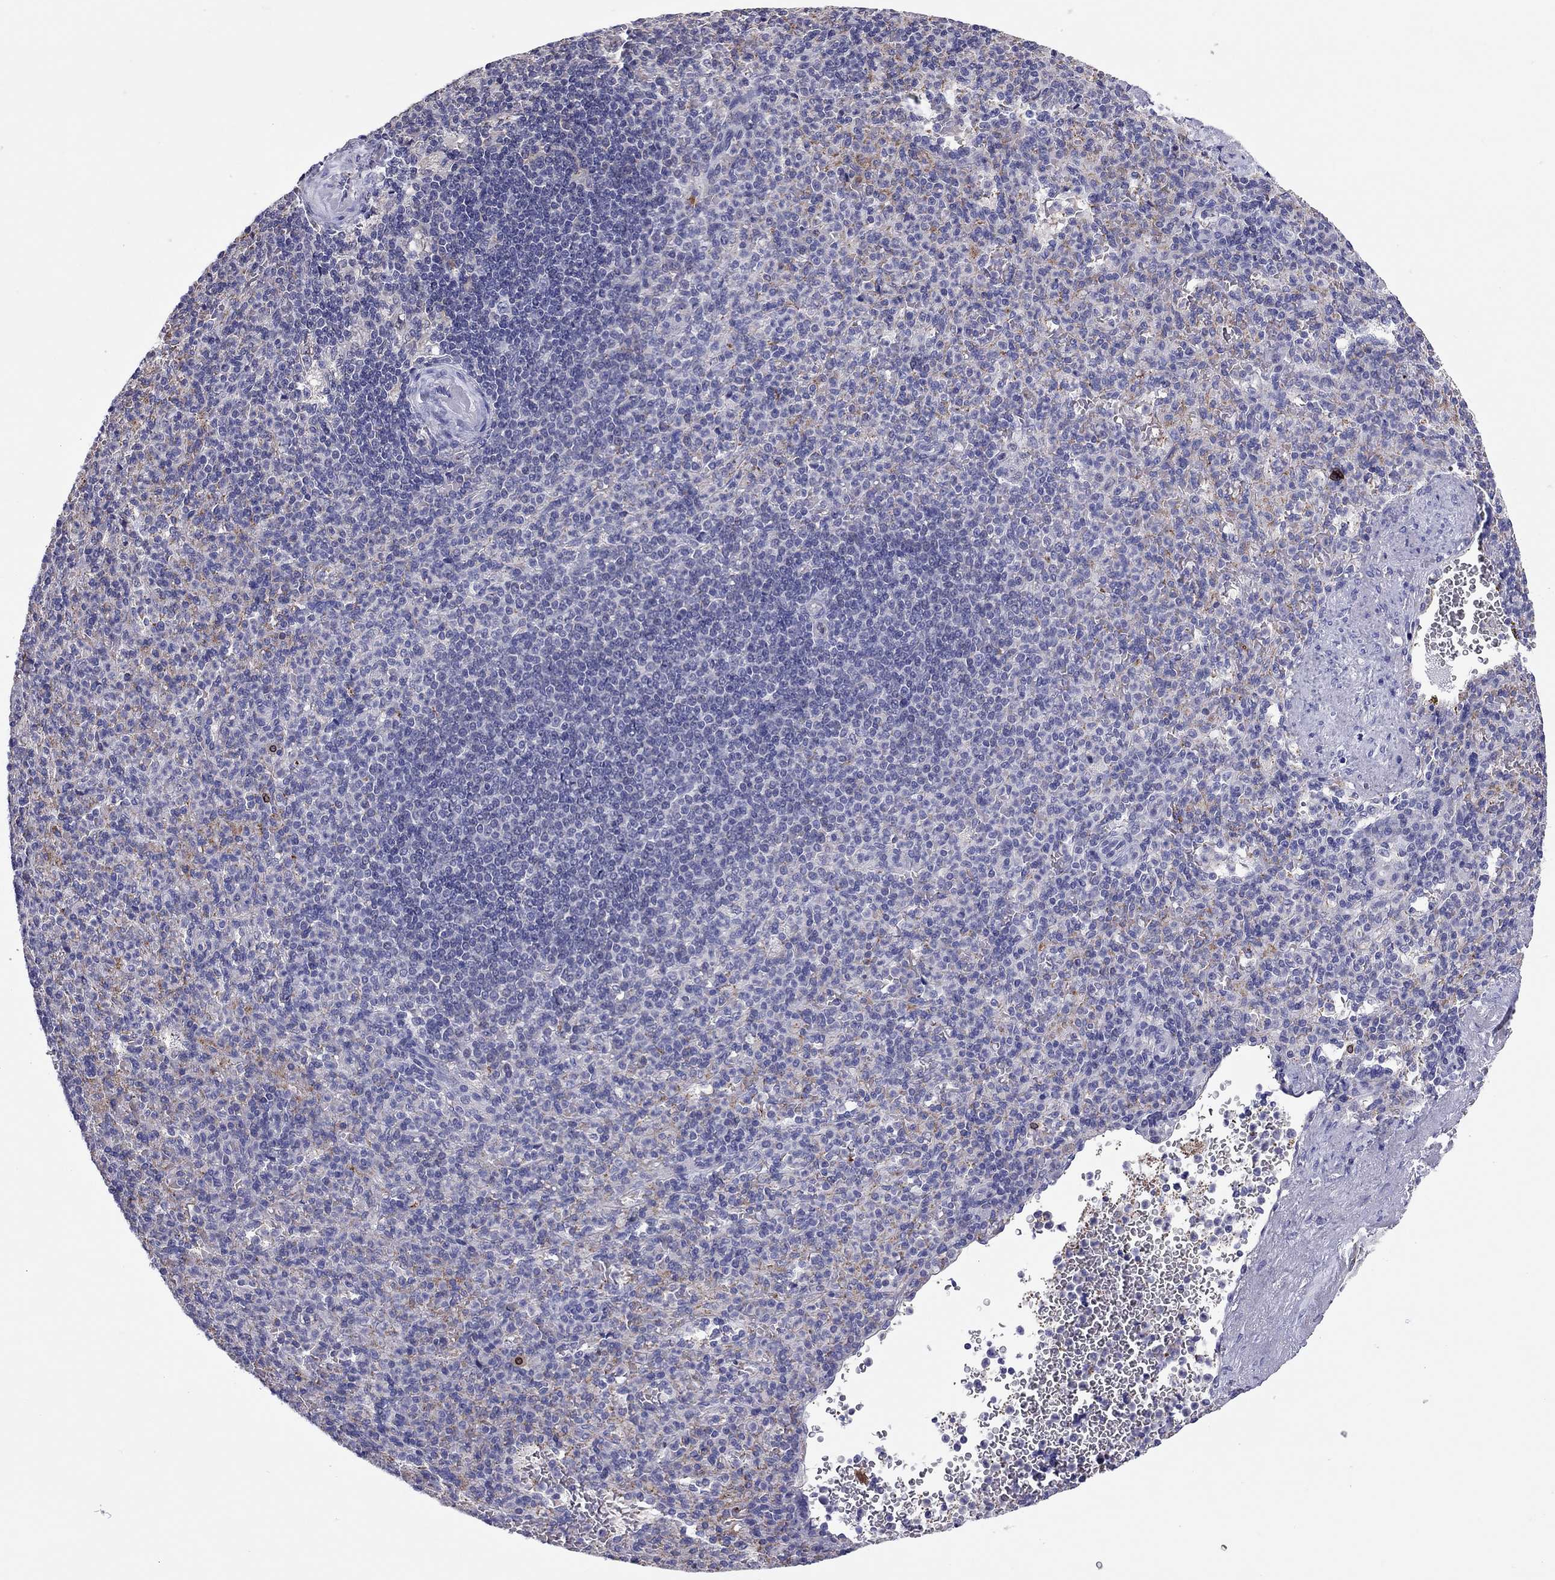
{"staining": {"intensity": "negative", "quantity": "none", "location": "none"}, "tissue": "spleen", "cell_type": "Cells in red pulp", "image_type": "normal", "snomed": [{"axis": "morphology", "description": "Normal tissue, NOS"}, {"axis": "topography", "description": "Spleen"}], "caption": "High power microscopy image of an IHC micrograph of unremarkable spleen, revealing no significant staining in cells in red pulp.", "gene": "ADORA2A", "patient": {"sex": "female", "age": 74}}